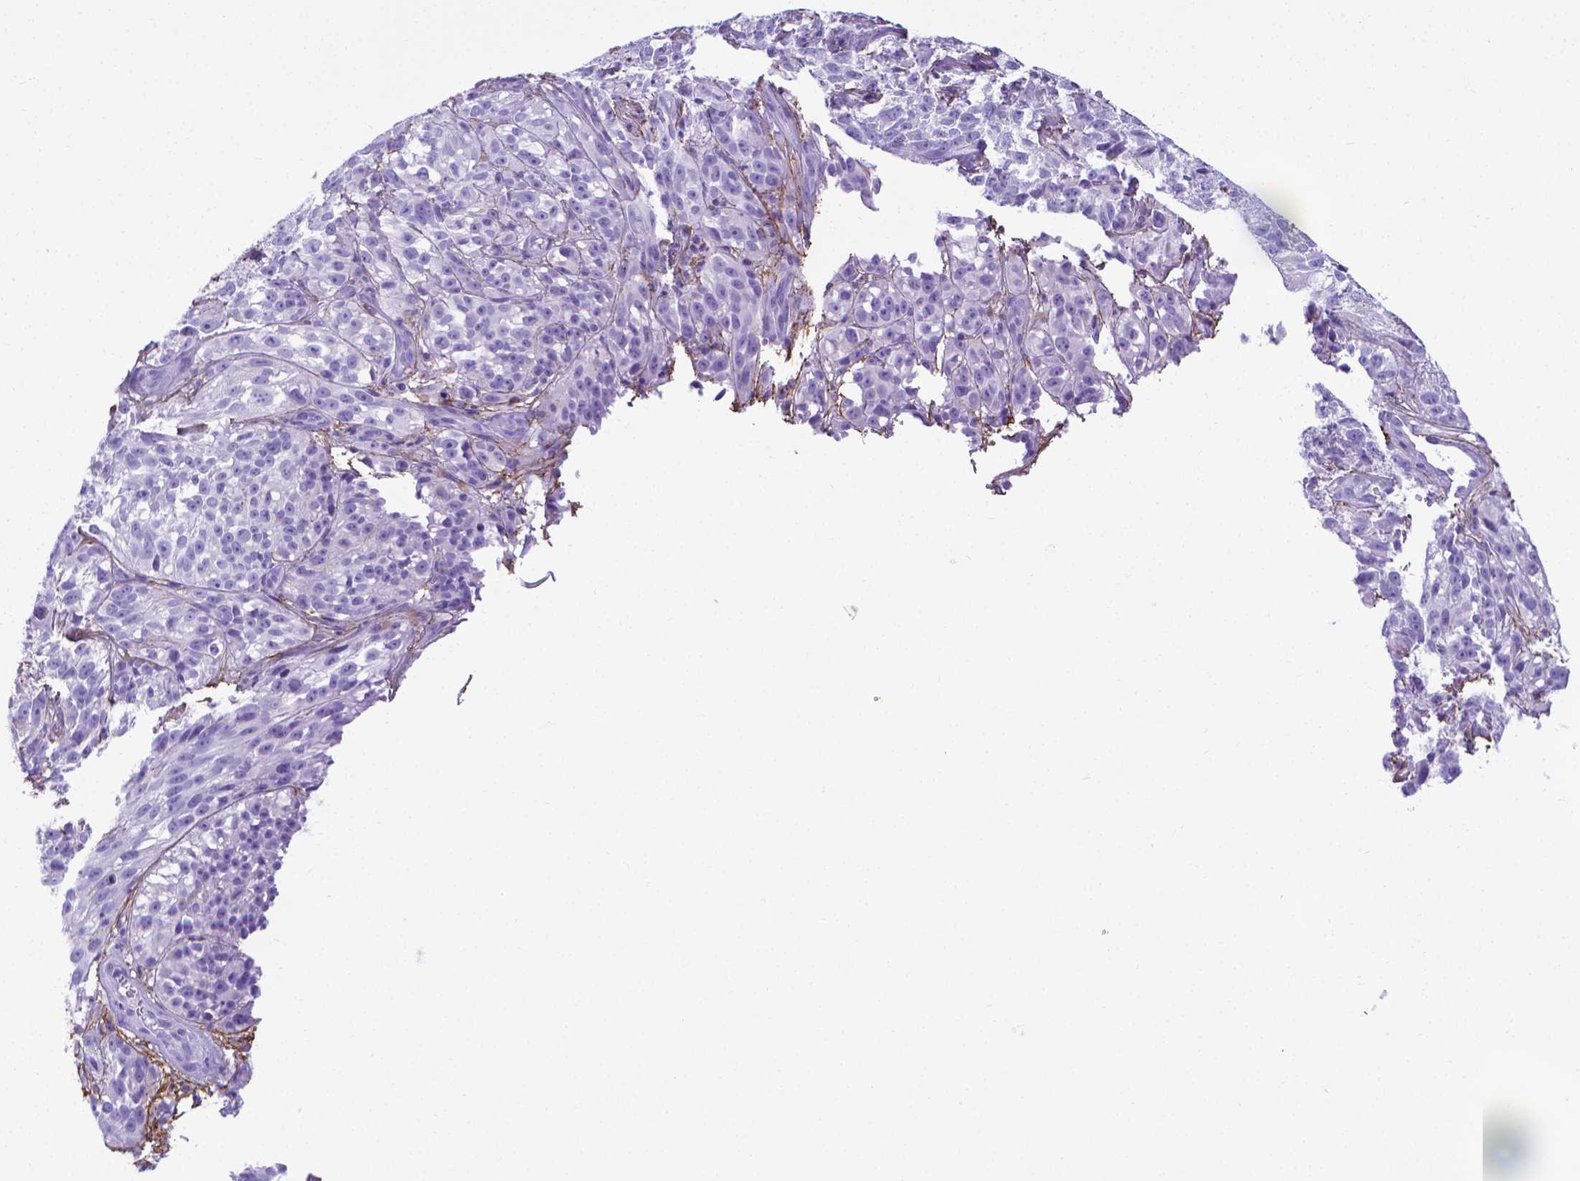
{"staining": {"intensity": "negative", "quantity": "none", "location": "none"}, "tissue": "melanoma", "cell_type": "Tumor cells", "image_type": "cancer", "snomed": [{"axis": "morphology", "description": "Malignant melanoma, NOS"}, {"axis": "topography", "description": "Skin"}], "caption": "A micrograph of melanoma stained for a protein exhibits no brown staining in tumor cells.", "gene": "MFAP2", "patient": {"sex": "female", "age": 85}}